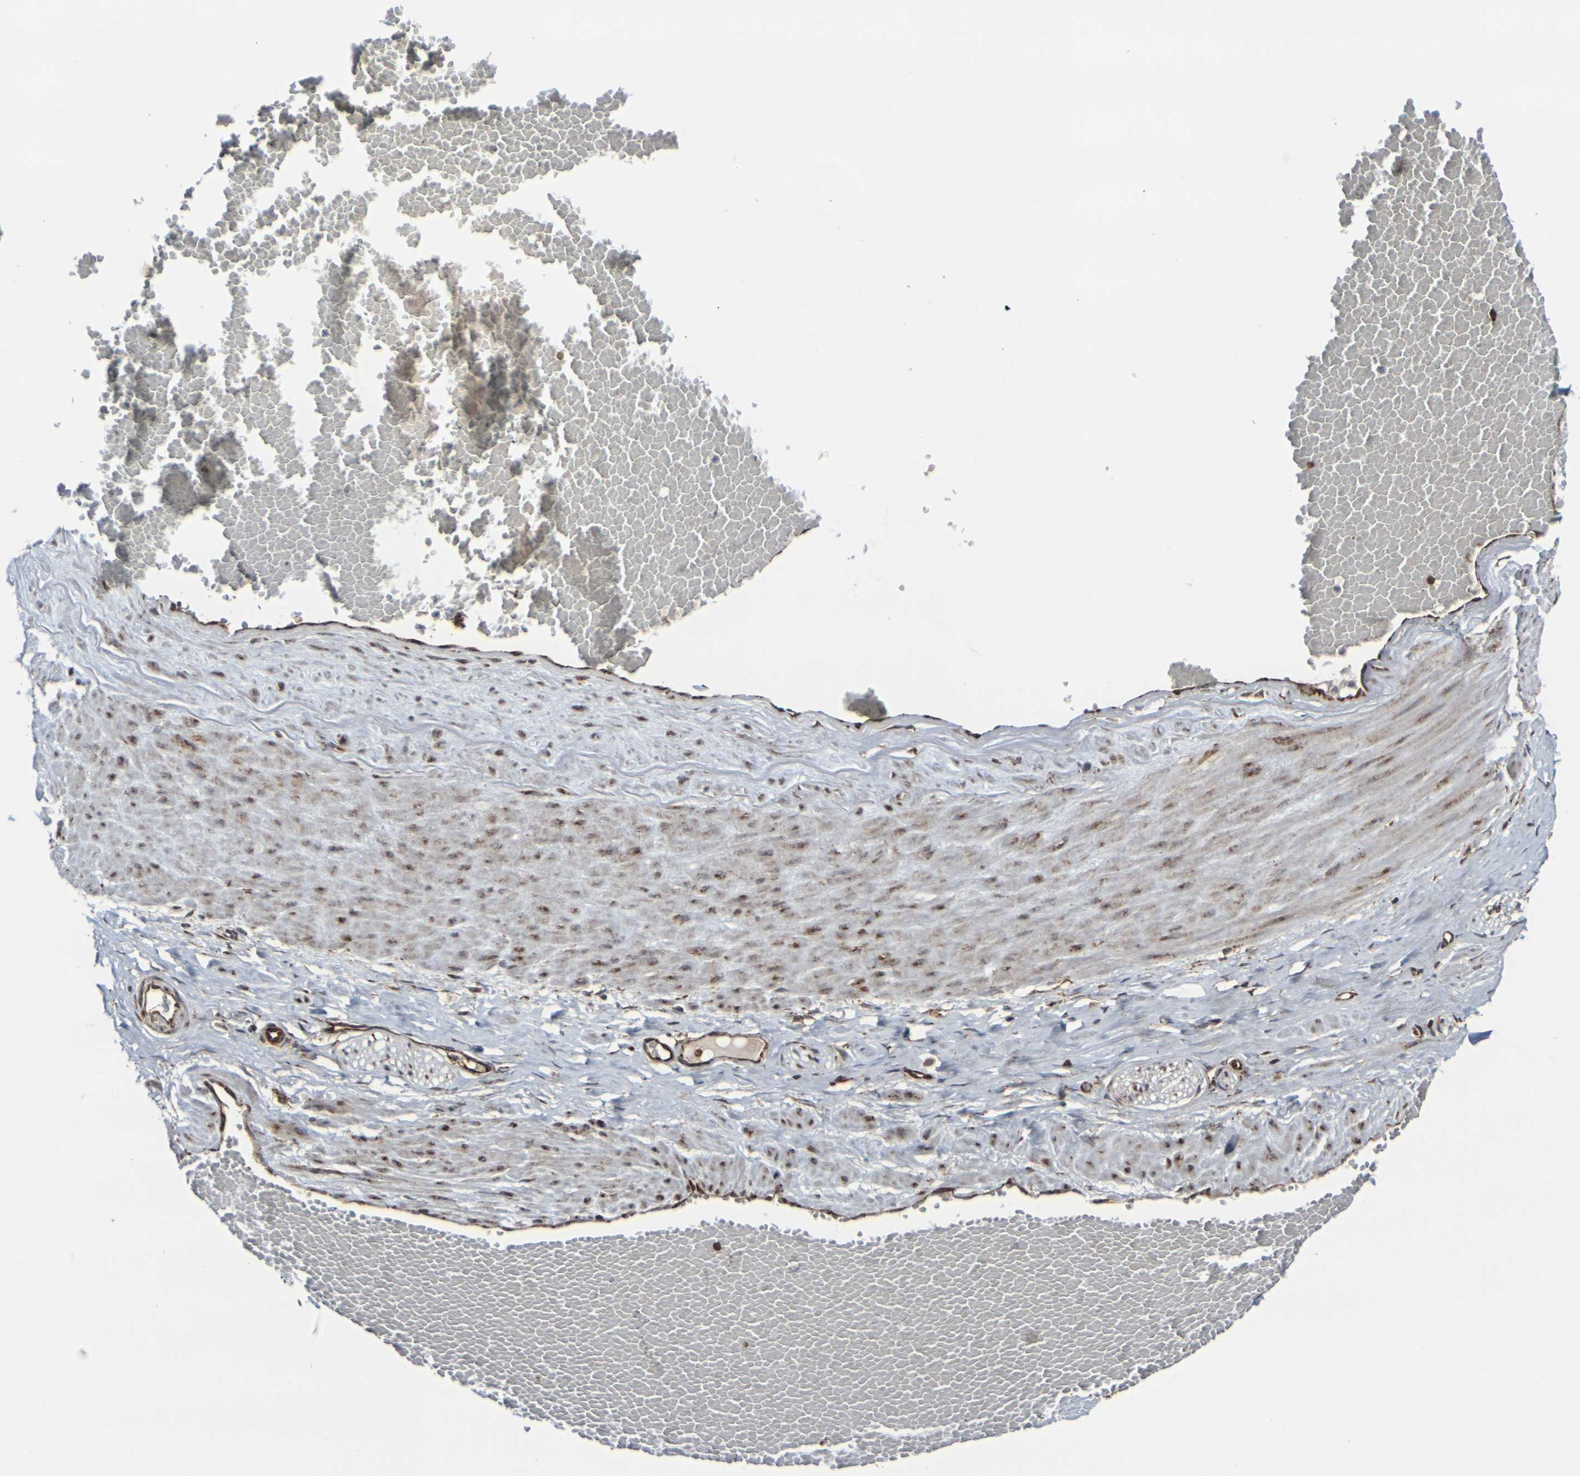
{"staining": {"intensity": "moderate", "quantity": ">75%", "location": "cytoplasmic/membranous"}, "tissue": "adipose tissue", "cell_type": "Adipocytes", "image_type": "normal", "snomed": [{"axis": "morphology", "description": "Normal tissue, NOS"}, {"axis": "topography", "description": "Soft tissue"}, {"axis": "topography", "description": "Vascular tissue"}], "caption": "High-power microscopy captured an immunohistochemistry image of normal adipose tissue, revealing moderate cytoplasmic/membranous expression in approximately >75% of adipocytes.", "gene": "MARCHF2", "patient": {"sex": "female", "age": 35}}